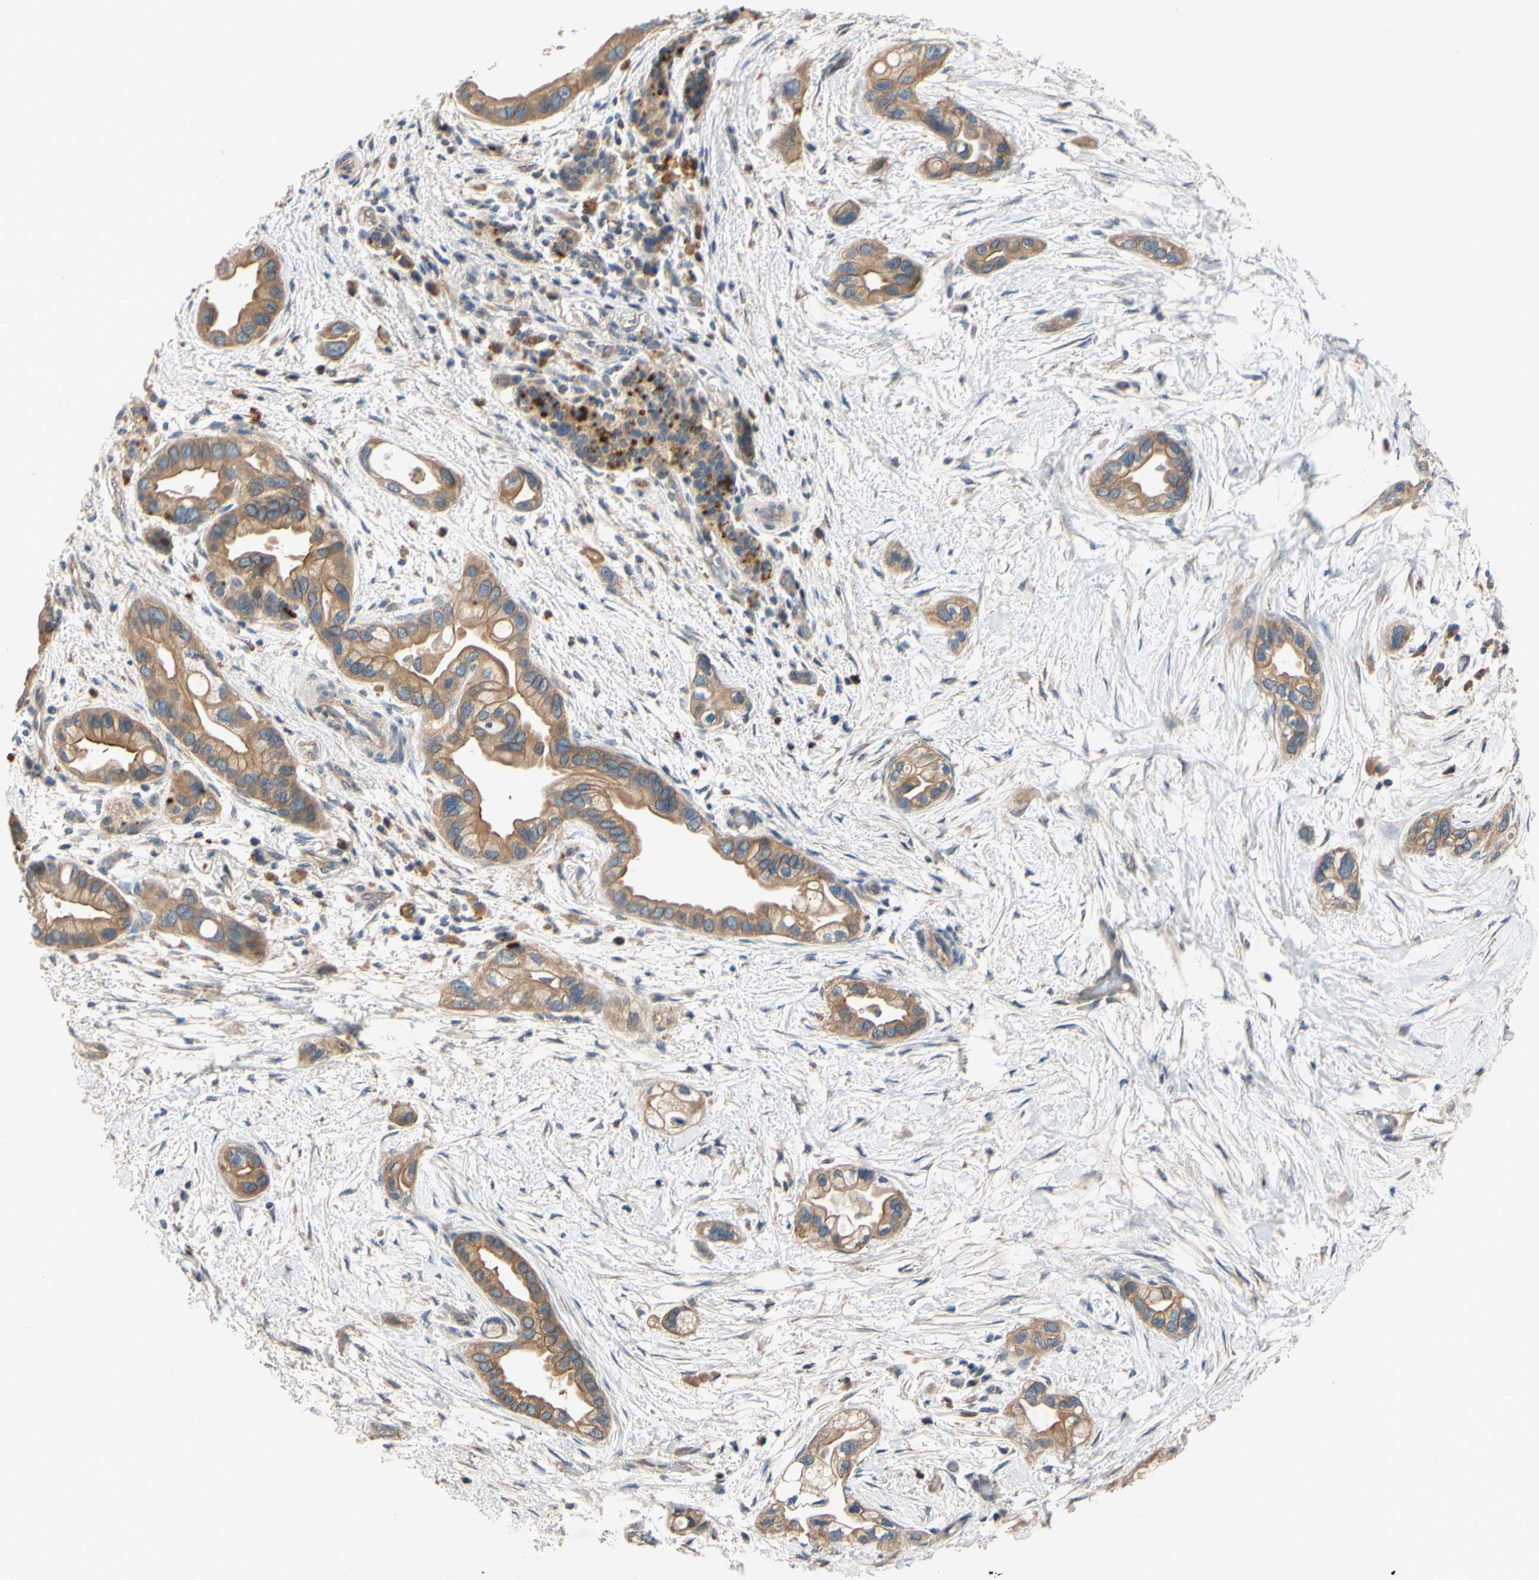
{"staining": {"intensity": "moderate", "quantity": ">75%", "location": "cytoplasmic/membranous"}, "tissue": "pancreatic cancer", "cell_type": "Tumor cells", "image_type": "cancer", "snomed": [{"axis": "morphology", "description": "Adenocarcinoma, NOS"}, {"axis": "topography", "description": "Pancreas"}], "caption": "The micrograph exhibits a brown stain indicating the presence of a protein in the cytoplasmic/membranous of tumor cells in adenocarcinoma (pancreatic).", "gene": "MBTPS2", "patient": {"sex": "female", "age": 77}}